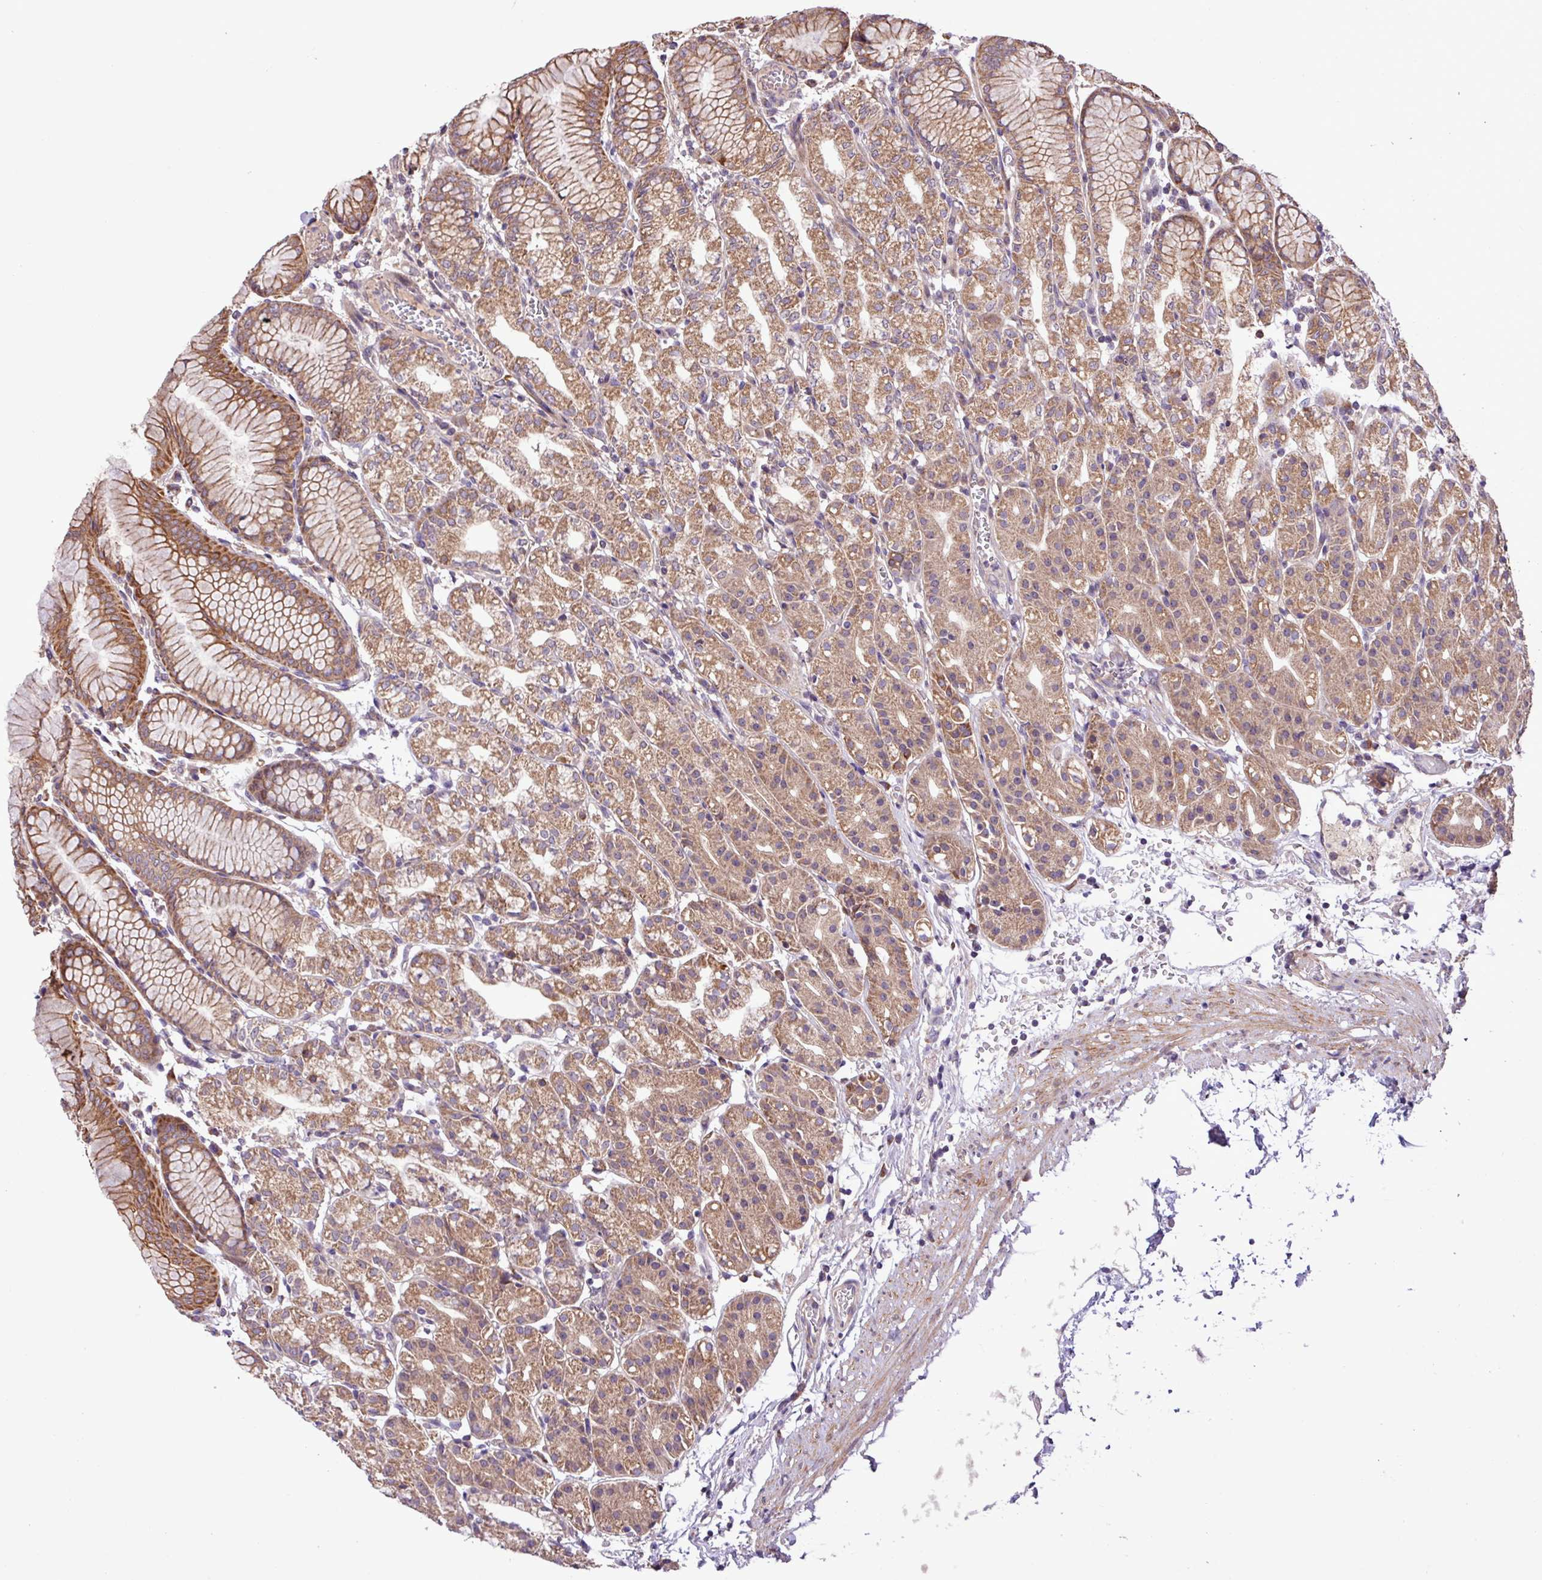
{"staining": {"intensity": "moderate", "quantity": ">75%", "location": "cytoplasmic/membranous"}, "tissue": "stomach", "cell_type": "Glandular cells", "image_type": "normal", "snomed": [{"axis": "morphology", "description": "Normal tissue, NOS"}, {"axis": "topography", "description": "Stomach"}], "caption": "DAB immunohistochemical staining of normal human stomach displays moderate cytoplasmic/membranous protein staining in about >75% of glandular cells.", "gene": "TIMM10B", "patient": {"sex": "female", "age": 57}}